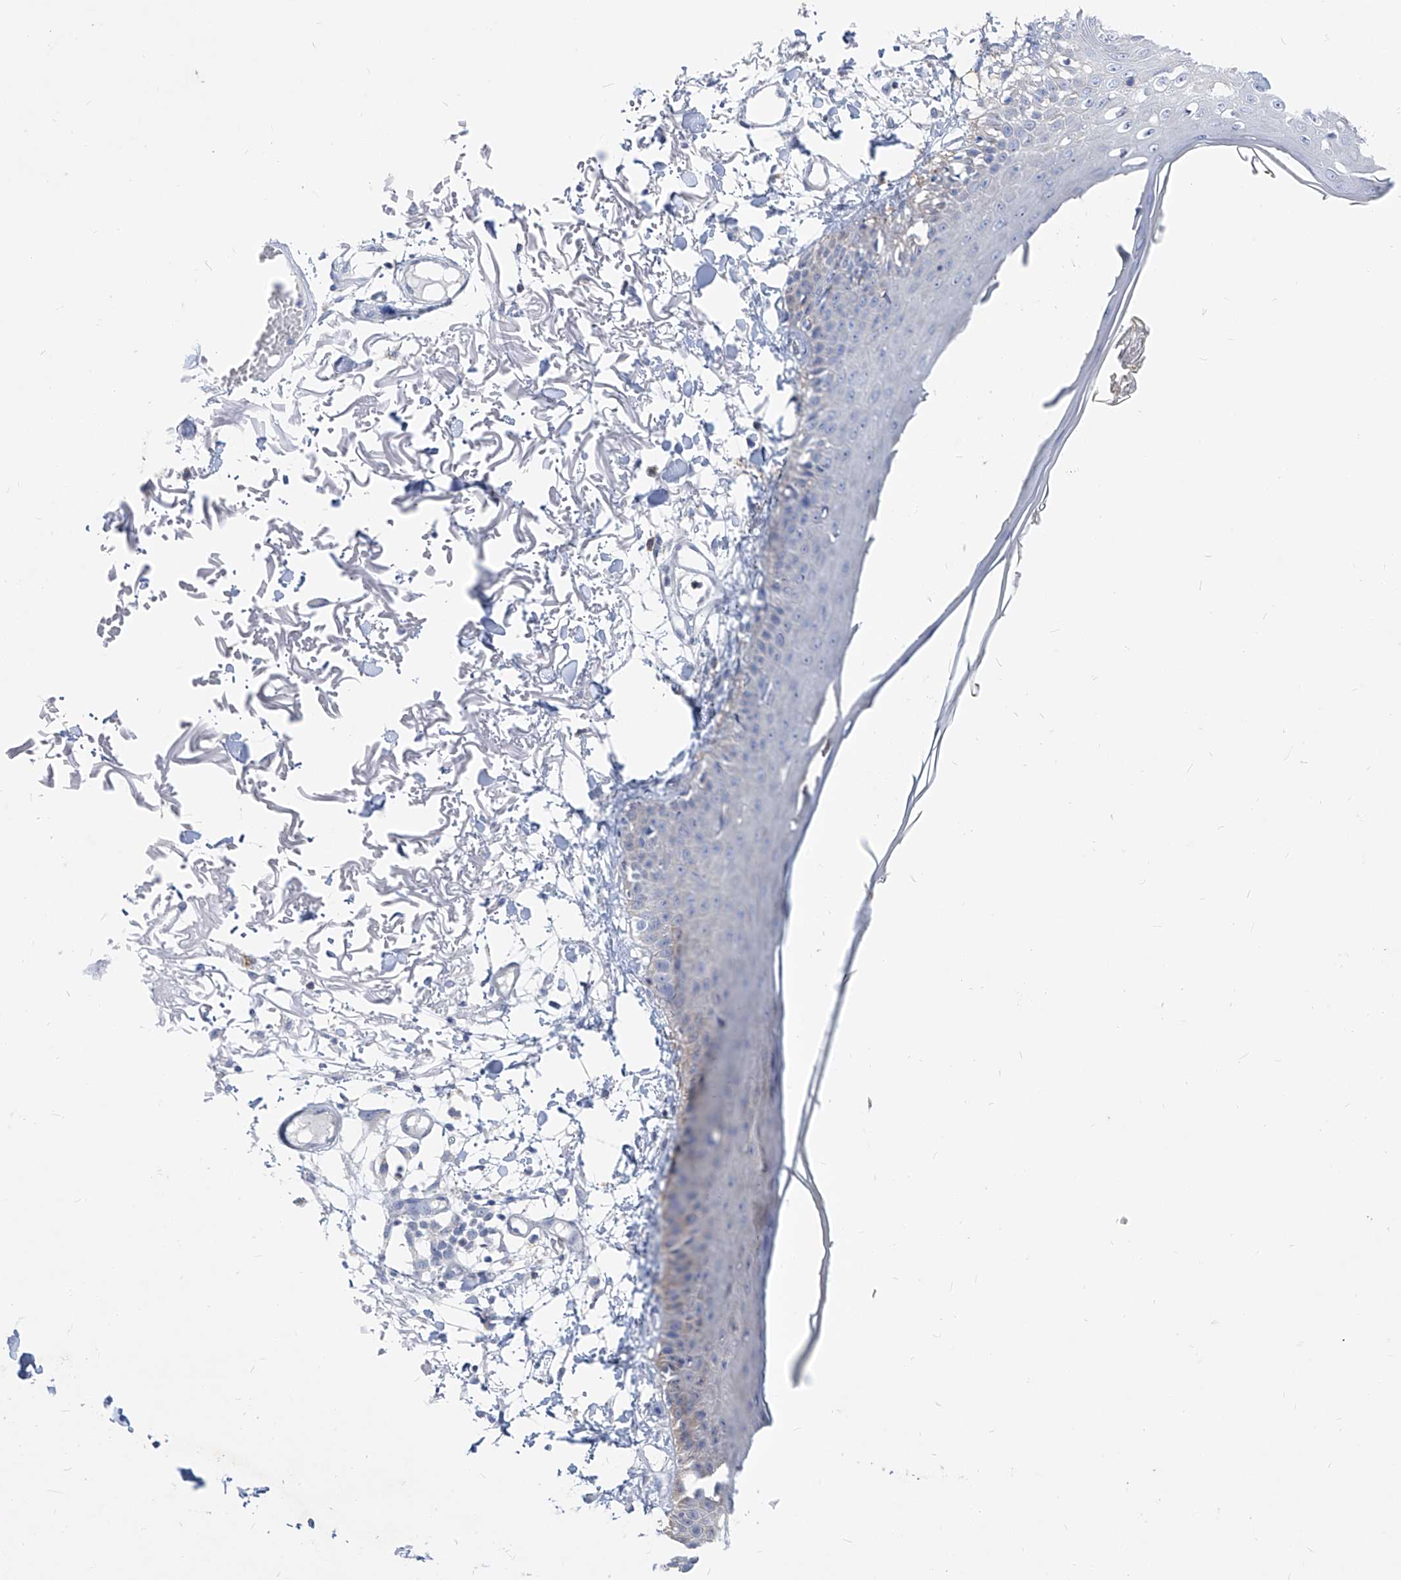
{"staining": {"intensity": "negative", "quantity": "none", "location": "none"}, "tissue": "skin", "cell_type": "Fibroblasts", "image_type": "normal", "snomed": [{"axis": "morphology", "description": "Normal tissue, NOS"}, {"axis": "morphology", "description": "Squamous cell carcinoma, NOS"}, {"axis": "topography", "description": "Skin"}, {"axis": "topography", "description": "Peripheral nerve tissue"}], "caption": "Immunohistochemical staining of benign skin shows no significant positivity in fibroblasts. The staining is performed using DAB brown chromogen with nuclei counter-stained in using hematoxylin.", "gene": "UFL1", "patient": {"sex": "male", "age": 83}}